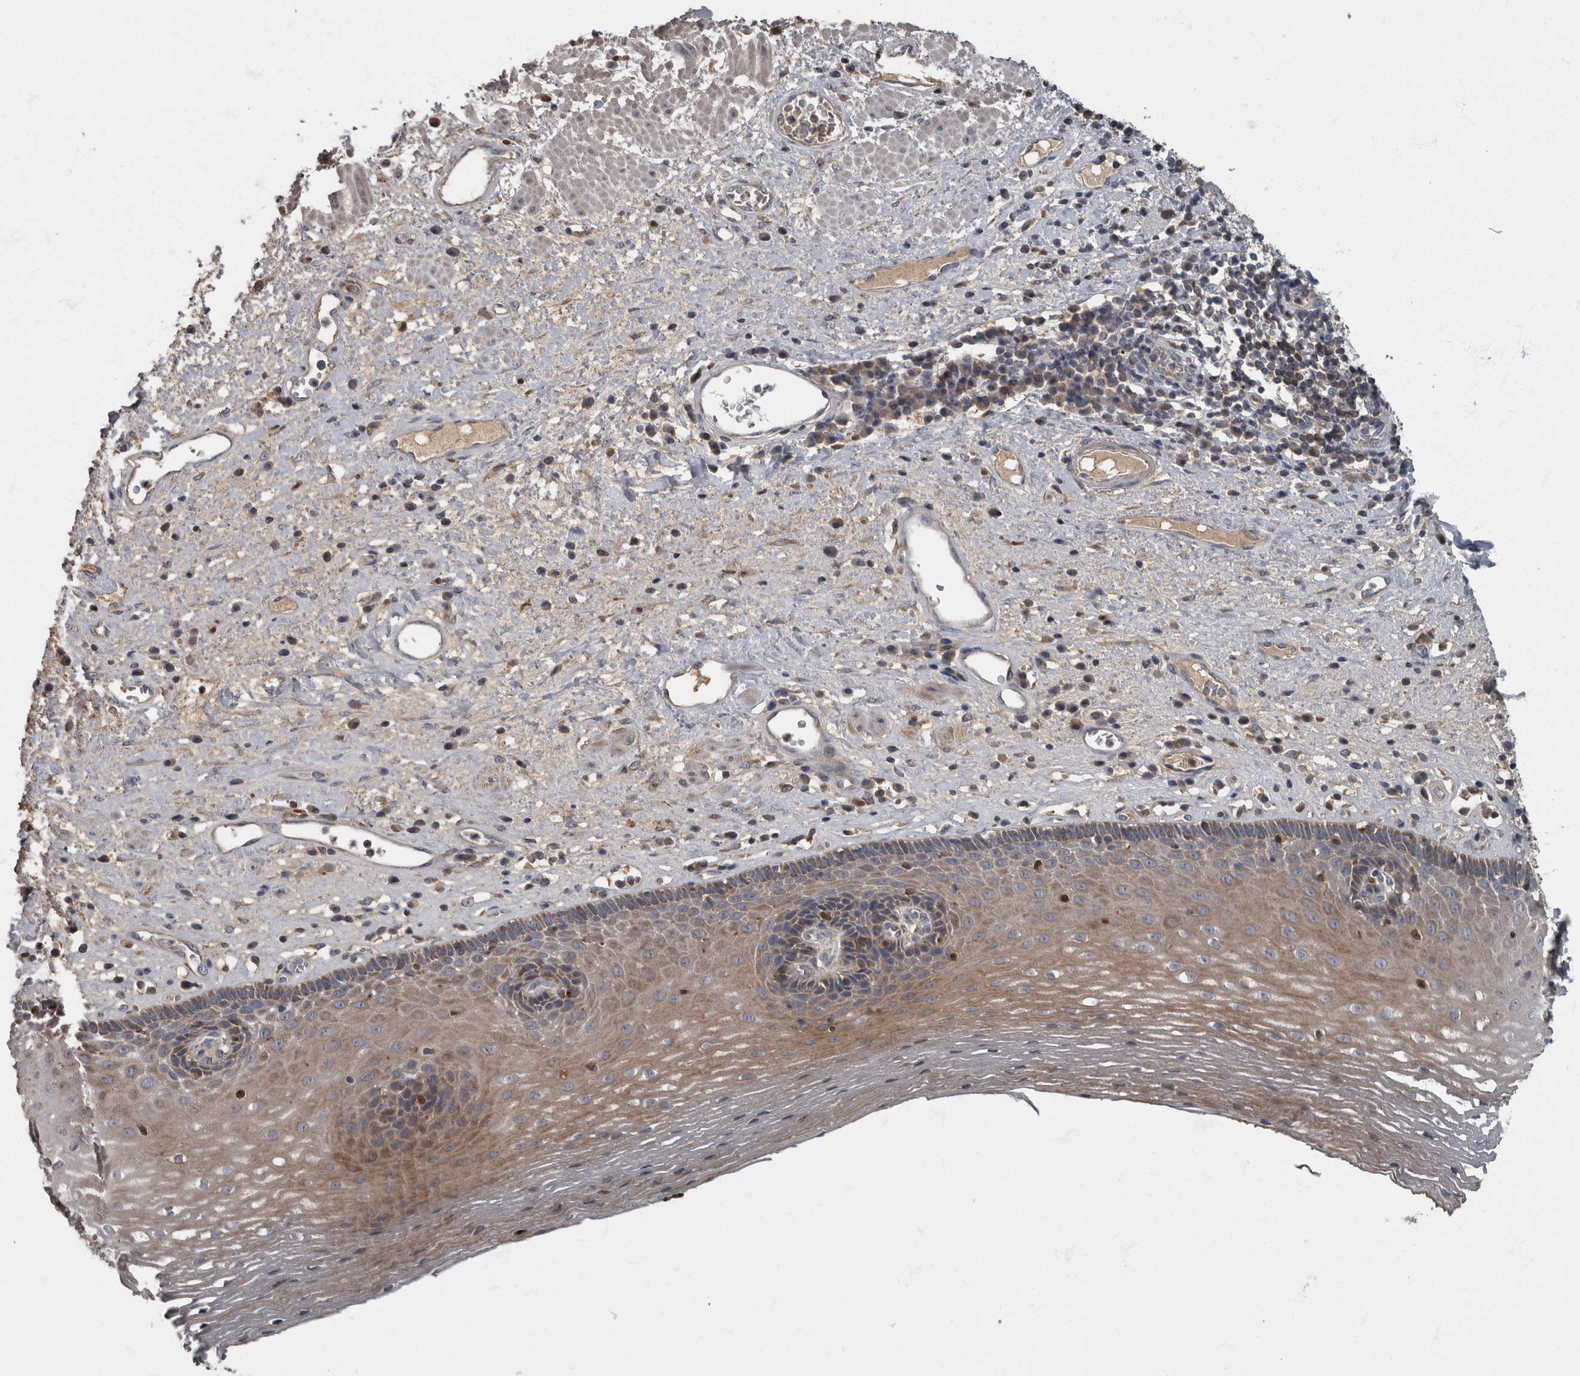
{"staining": {"intensity": "moderate", "quantity": "25%-75%", "location": "cytoplasmic/membranous"}, "tissue": "esophagus", "cell_type": "Squamous epithelial cells", "image_type": "normal", "snomed": [{"axis": "morphology", "description": "Normal tissue, NOS"}, {"axis": "morphology", "description": "Adenocarcinoma, NOS"}, {"axis": "topography", "description": "Esophagus"}], "caption": "Immunohistochemical staining of unremarkable human esophagus exhibits 25%-75% levels of moderate cytoplasmic/membranous protein positivity in about 25%-75% of squamous epithelial cells.", "gene": "PPP1R3C", "patient": {"sex": "male", "age": 62}}